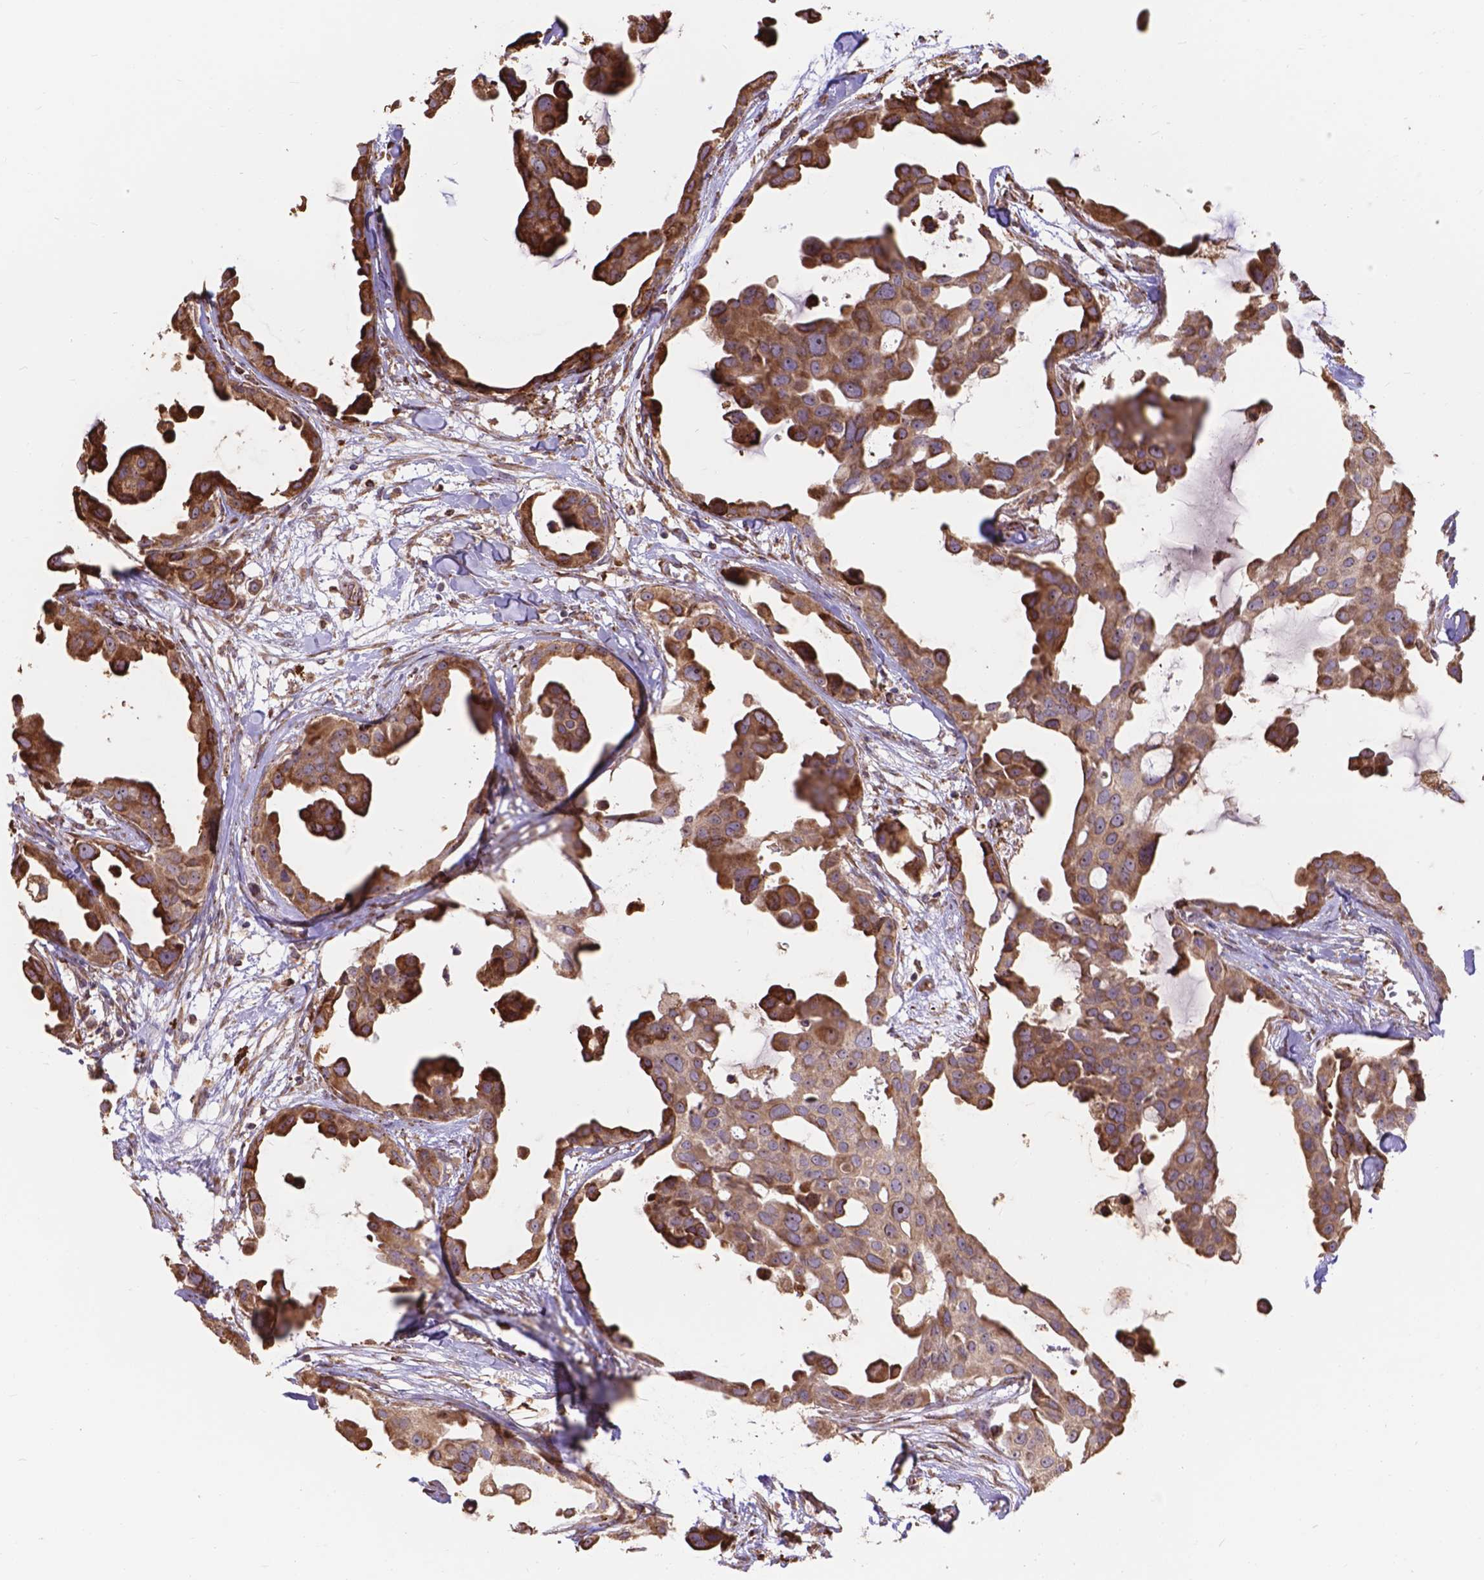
{"staining": {"intensity": "strong", "quantity": ">75%", "location": "cytoplasmic/membranous"}, "tissue": "breast cancer", "cell_type": "Tumor cells", "image_type": "cancer", "snomed": [{"axis": "morphology", "description": "Duct carcinoma"}, {"axis": "topography", "description": "Breast"}], "caption": "About >75% of tumor cells in infiltrating ductal carcinoma (breast) reveal strong cytoplasmic/membranous protein expression as visualized by brown immunohistochemical staining.", "gene": "IPO11", "patient": {"sex": "female", "age": 38}}